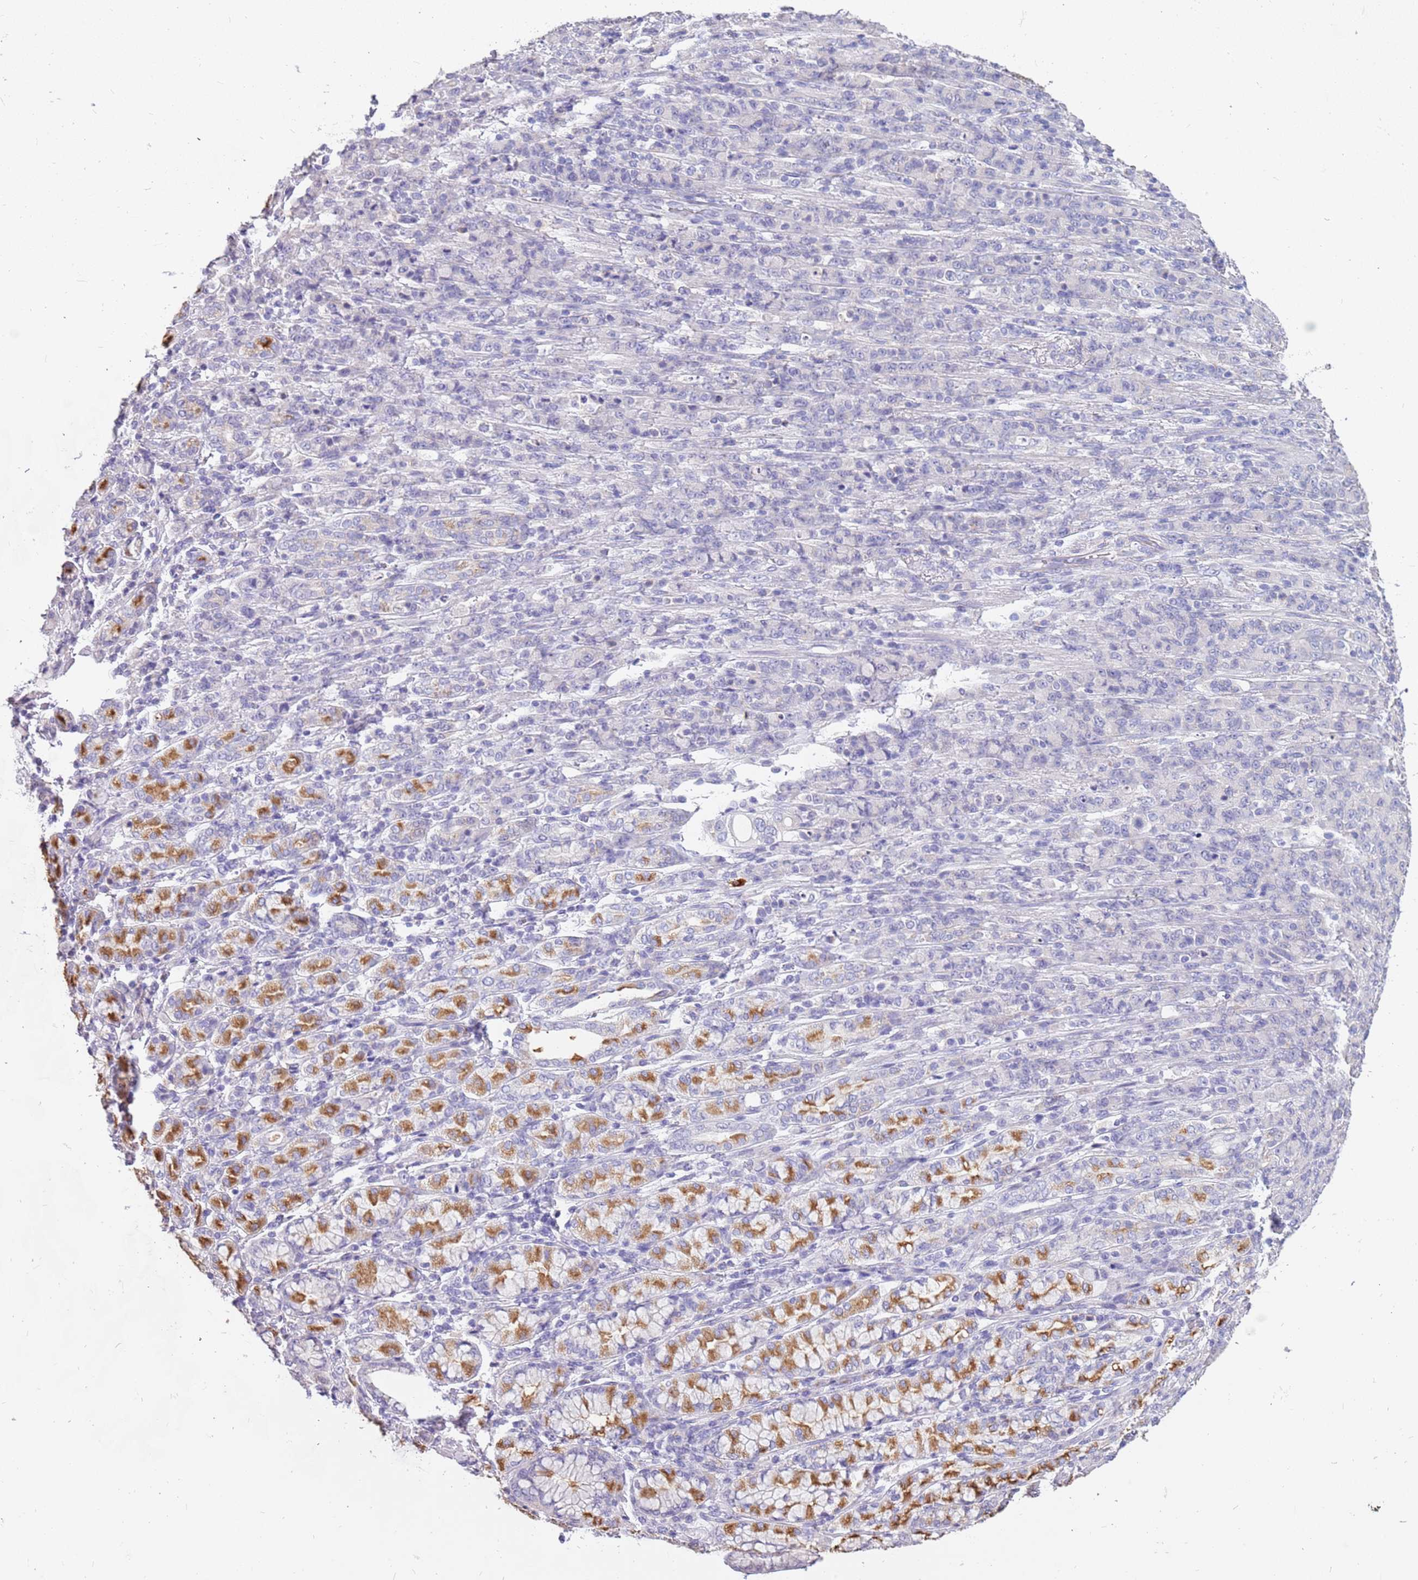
{"staining": {"intensity": "negative", "quantity": "none", "location": "none"}, "tissue": "stomach cancer", "cell_type": "Tumor cells", "image_type": "cancer", "snomed": [{"axis": "morphology", "description": "Normal tissue, NOS"}, {"axis": "morphology", "description": "Adenocarcinoma, NOS"}, {"axis": "topography", "description": "Stomach"}], "caption": "Stomach cancer (adenocarcinoma) was stained to show a protein in brown. There is no significant expression in tumor cells. (Brightfield microscopy of DAB immunohistochemistry (IHC) at high magnification).", "gene": "RHCG", "patient": {"sex": "female", "age": 79}}